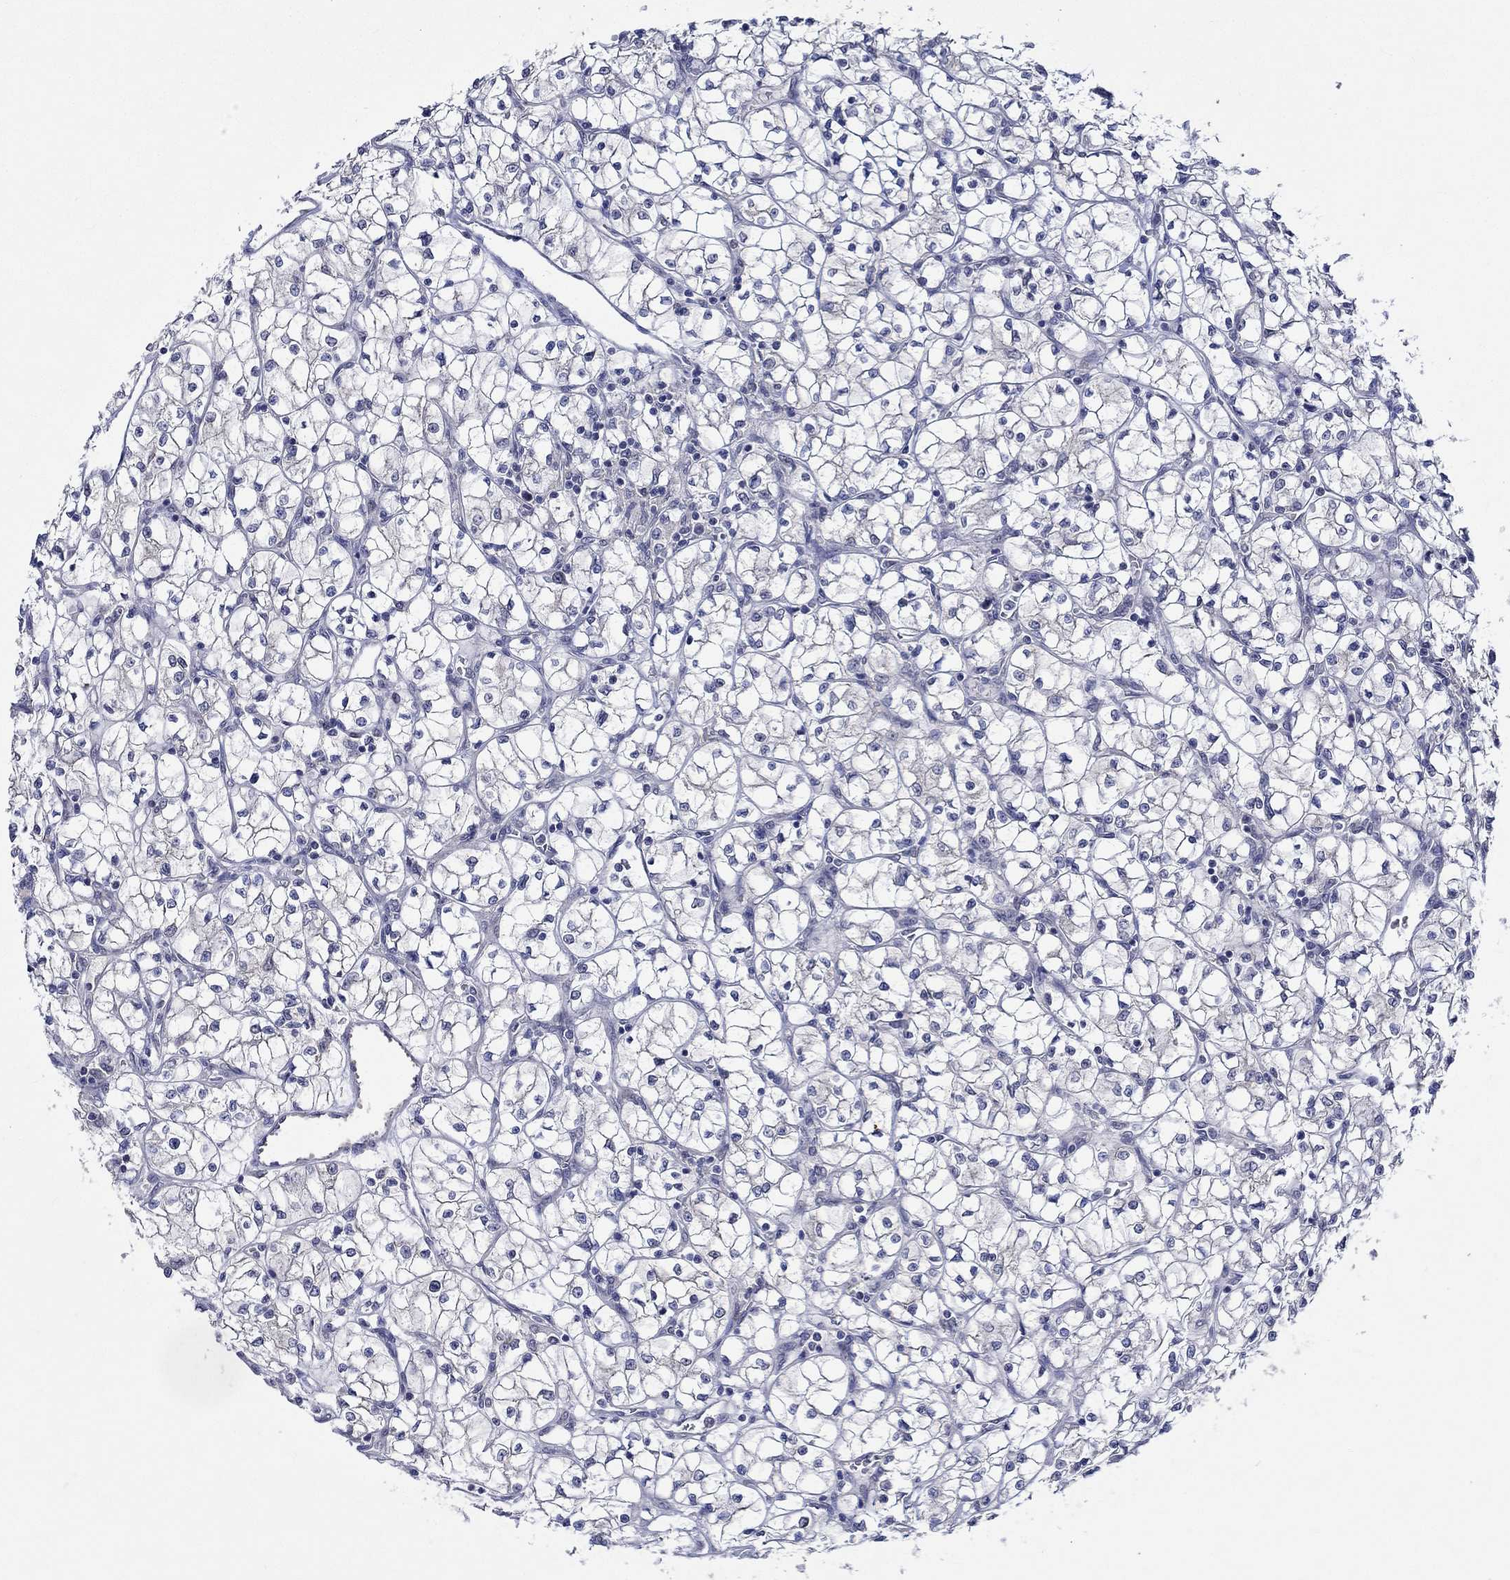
{"staining": {"intensity": "negative", "quantity": "none", "location": "none"}, "tissue": "renal cancer", "cell_type": "Tumor cells", "image_type": "cancer", "snomed": [{"axis": "morphology", "description": "Adenocarcinoma, NOS"}, {"axis": "topography", "description": "Kidney"}], "caption": "This is an IHC photomicrograph of human renal cancer (adenocarcinoma). There is no expression in tumor cells.", "gene": "DDX3Y", "patient": {"sex": "female", "age": 64}}